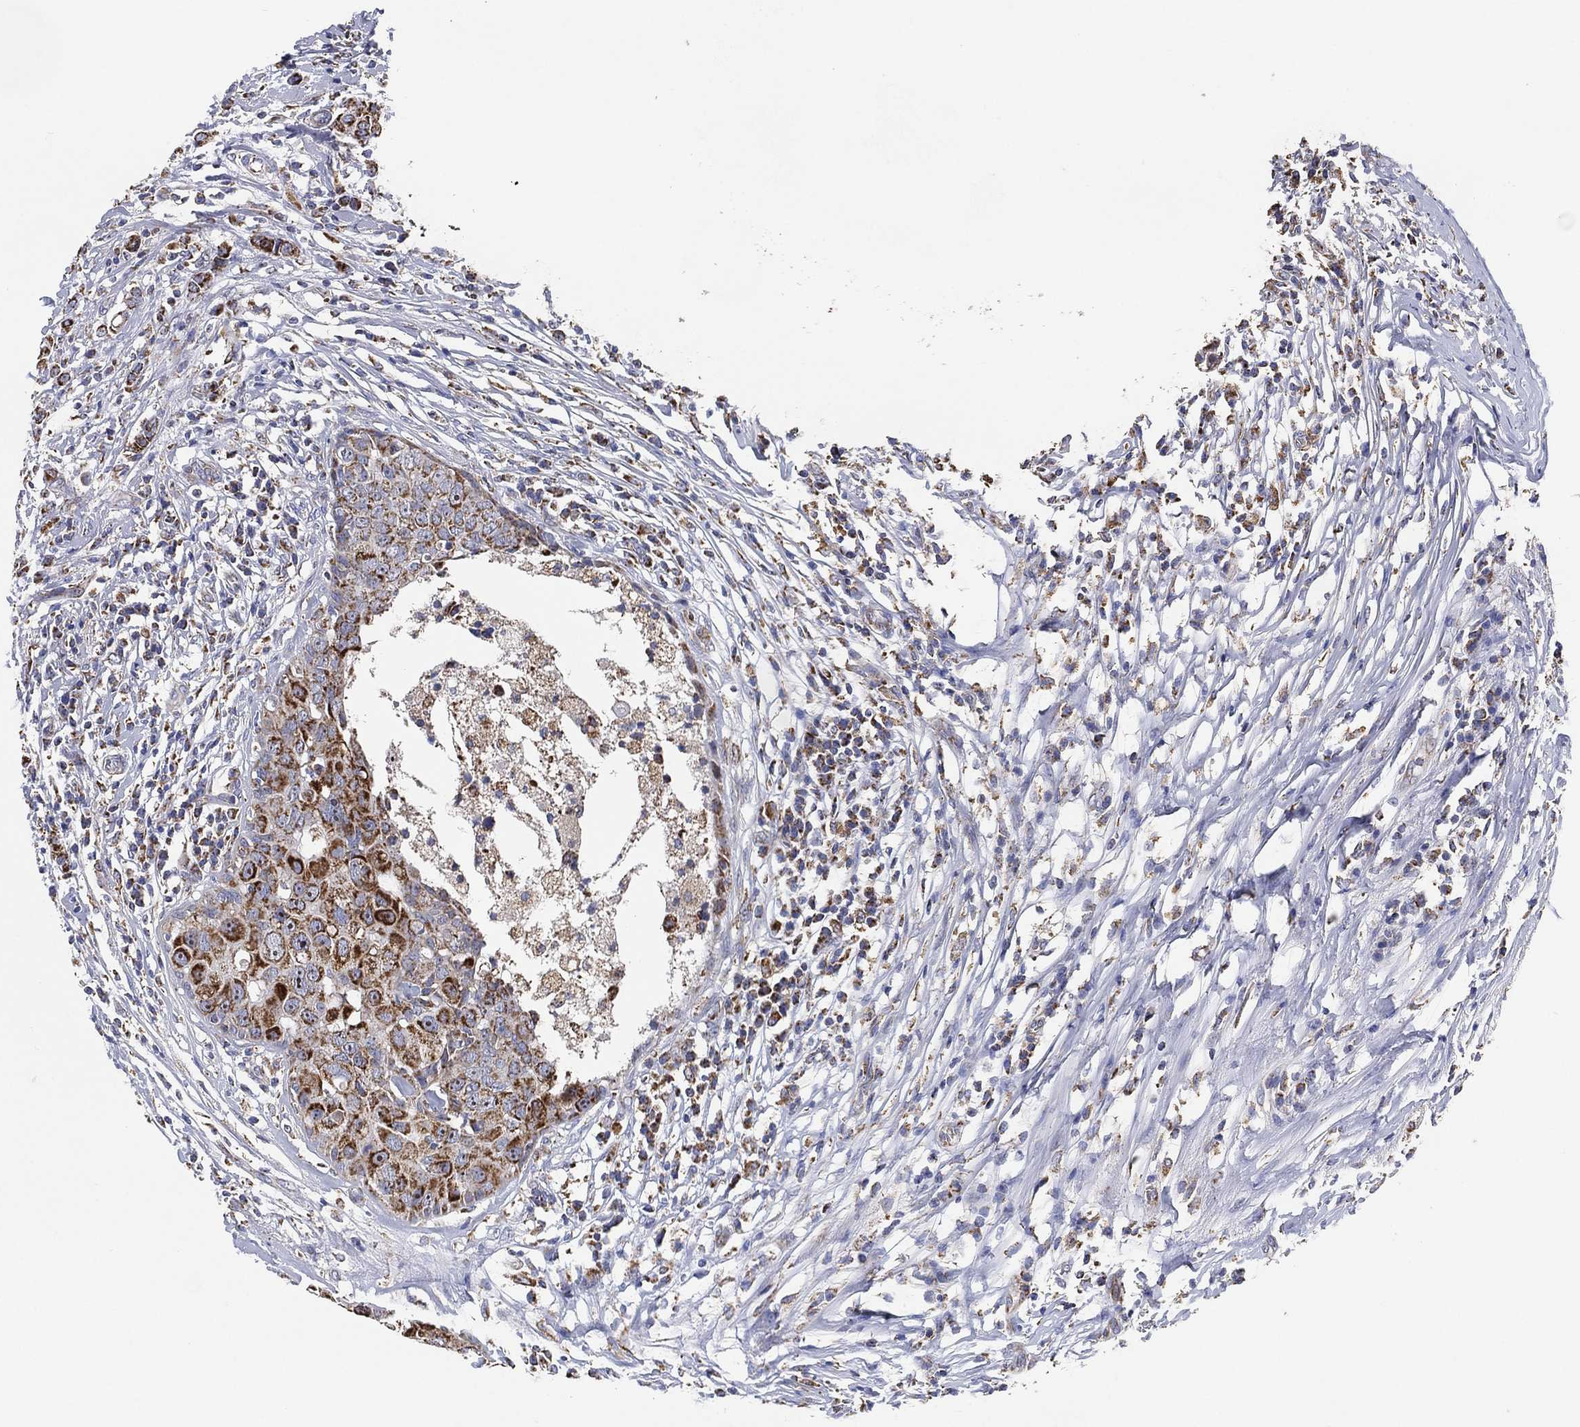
{"staining": {"intensity": "strong", "quantity": "25%-75%", "location": "cytoplasmic/membranous"}, "tissue": "breast cancer", "cell_type": "Tumor cells", "image_type": "cancer", "snomed": [{"axis": "morphology", "description": "Duct carcinoma"}, {"axis": "topography", "description": "Breast"}], "caption": "IHC image of breast cancer stained for a protein (brown), which demonstrates high levels of strong cytoplasmic/membranous positivity in about 25%-75% of tumor cells.", "gene": "GCAT", "patient": {"sex": "female", "age": 27}}